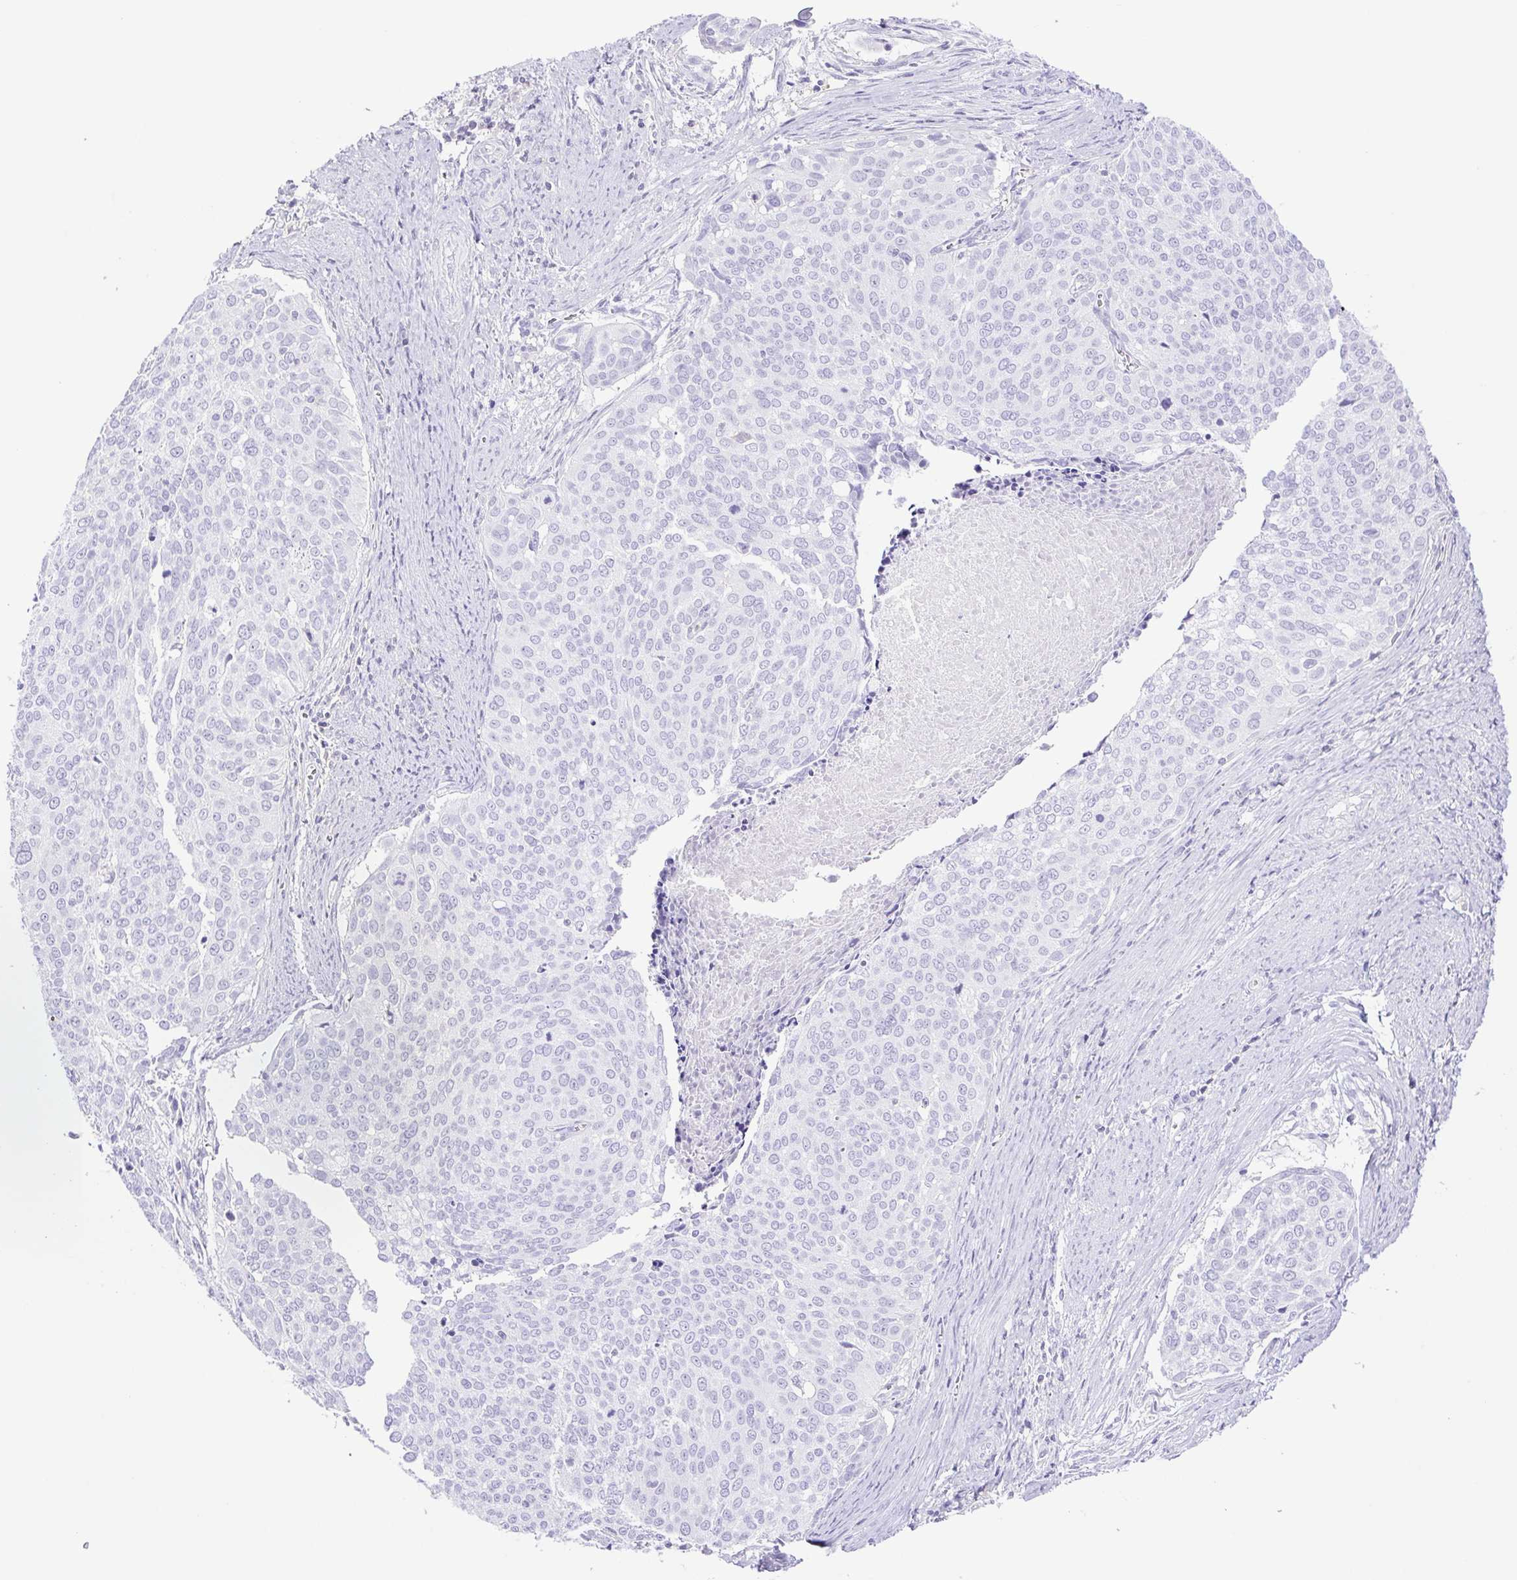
{"staining": {"intensity": "negative", "quantity": "none", "location": "none"}, "tissue": "cervical cancer", "cell_type": "Tumor cells", "image_type": "cancer", "snomed": [{"axis": "morphology", "description": "Squamous cell carcinoma, NOS"}, {"axis": "topography", "description": "Cervix"}], "caption": "The immunohistochemistry photomicrograph has no significant positivity in tumor cells of cervical cancer (squamous cell carcinoma) tissue.", "gene": "SYNPR", "patient": {"sex": "female", "age": 39}}